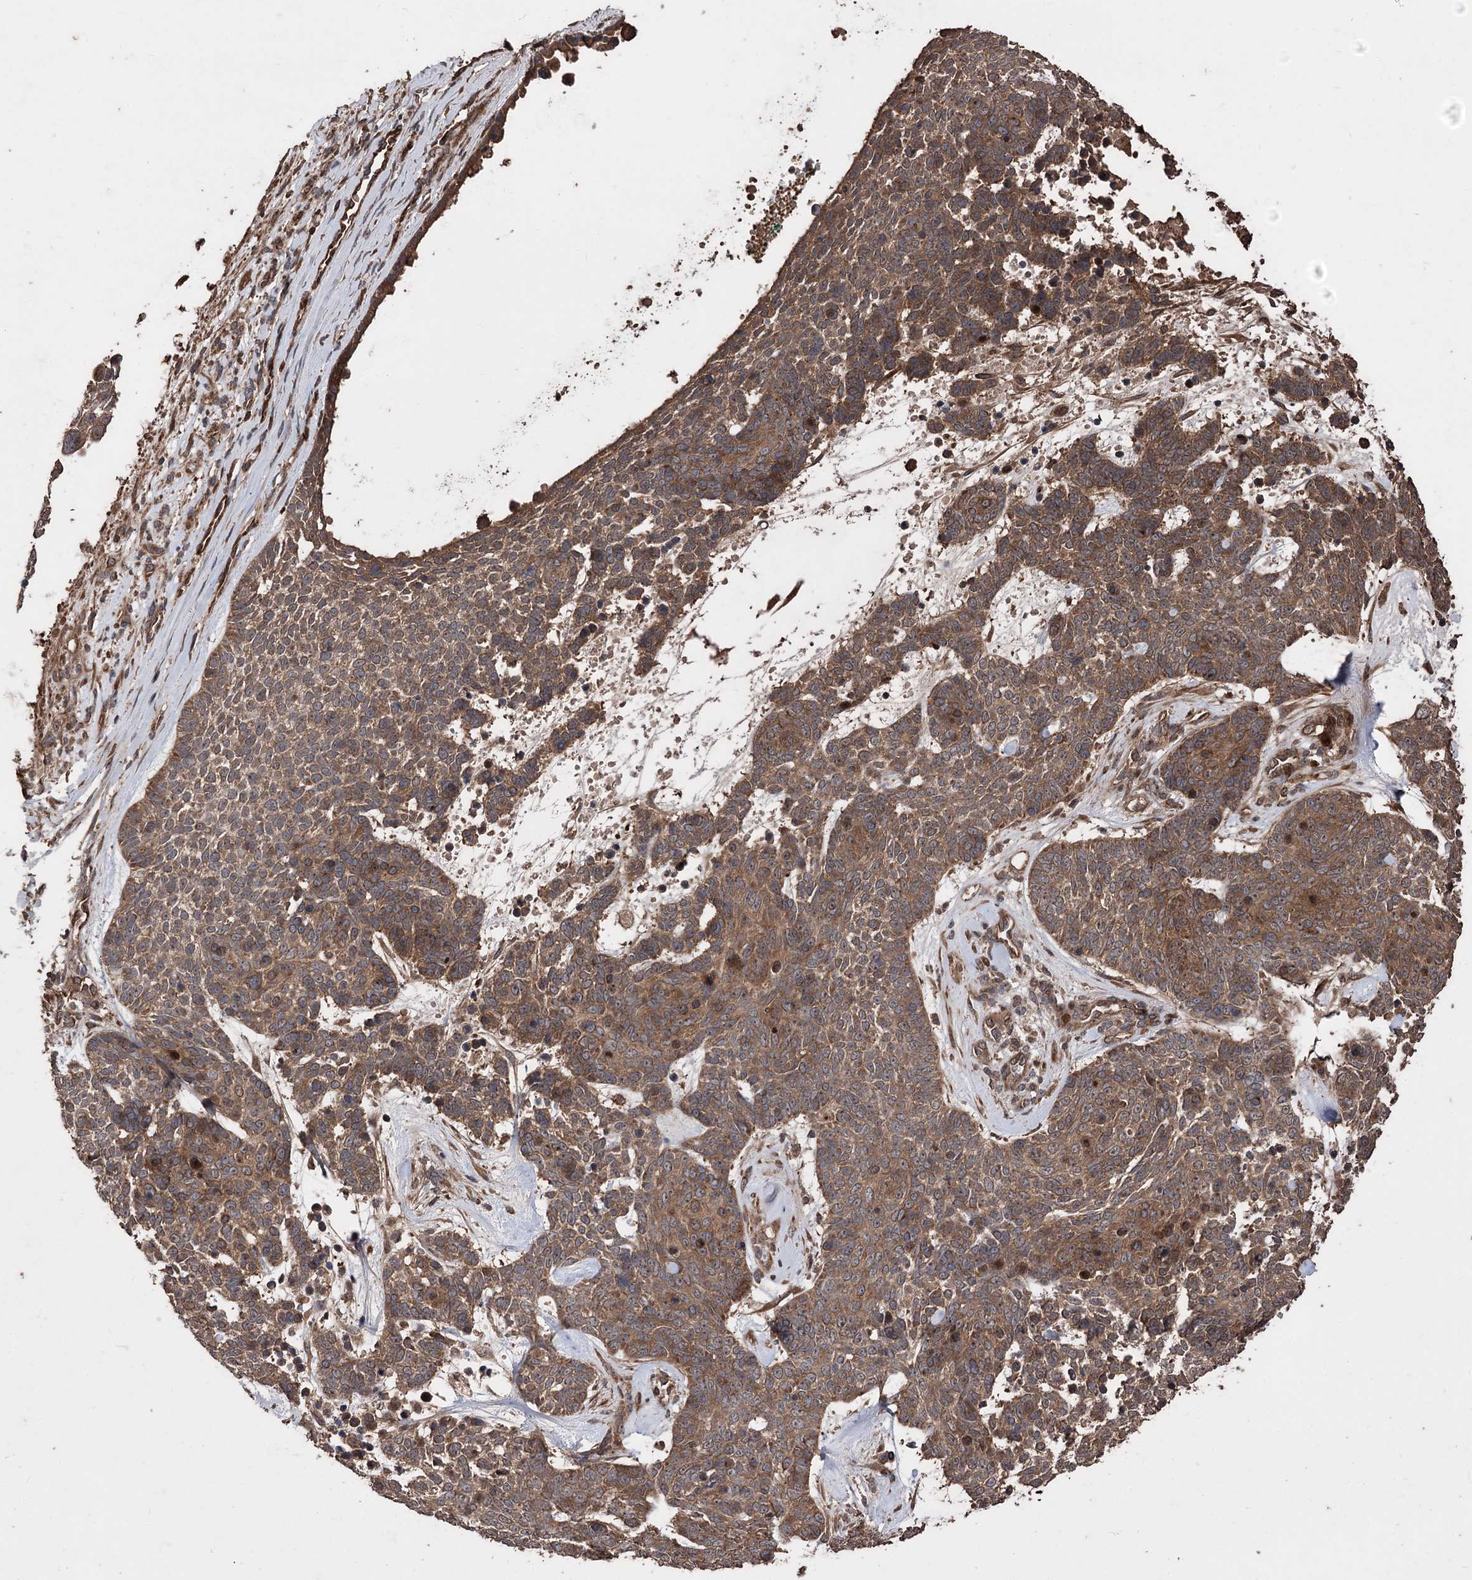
{"staining": {"intensity": "moderate", "quantity": ">75%", "location": "cytoplasmic/membranous"}, "tissue": "skin cancer", "cell_type": "Tumor cells", "image_type": "cancer", "snomed": [{"axis": "morphology", "description": "Basal cell carcinoma"}, {"axis": "topography", "description": "Skin"}], "caption": "Basal cell carcinoma (skin) was stained to show a protein in brown. There is medium levels of moderate cytoplasmic/membranous positivity in about >75% of tumor cells. Using DAB (3,3'-diaminobenzidine) (brown) and hematoxylin (blue) stains, captured at high magnification using brightfield microscopy.", "gene": "RASSF3", "patient": {"sex": "female", "age": 81}}